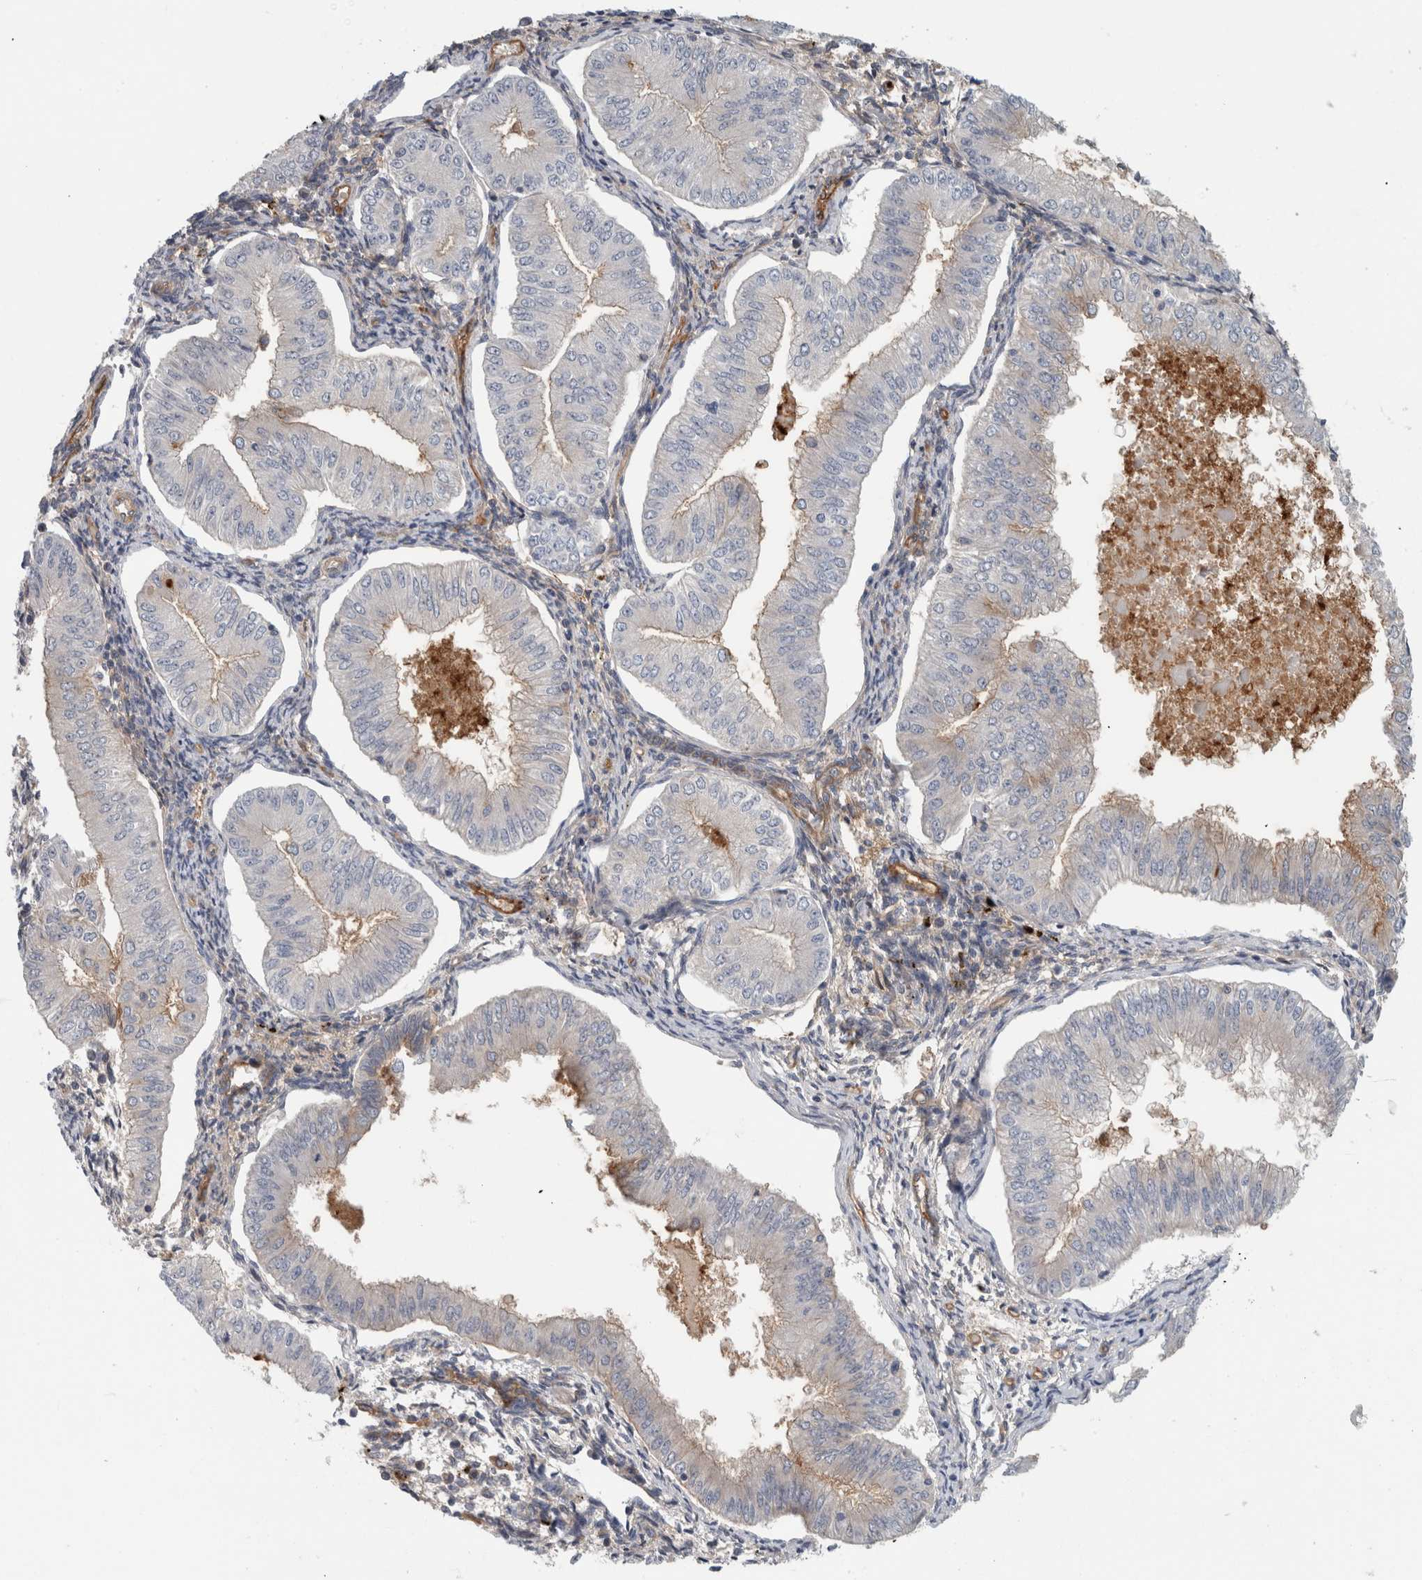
{"staining": {"intensity": "moderate", "quantity": "<25%", "location": "cytoplasmic/membranous"}, "tissue": "endometrial cancer", "cell_type": "Tumor cells", "image_type": "cancer", "snomed": [{"axis": "morphology", "description": "Normal tissue, NOS"}, {"axis": "morphology", "description": "Adenocarcinoma, NOS"}, {"axis": "topography", "description": "Endometrium"}], "caption": "The photomicrograph demonstrates a brown stain indicating the presence of a protein in the cytoplasmic/membranous of tumor cells in endometrial cancer (adenocarcinoma).", "gene": "CD59", "patient": {"sex": "female", "age": 53}}